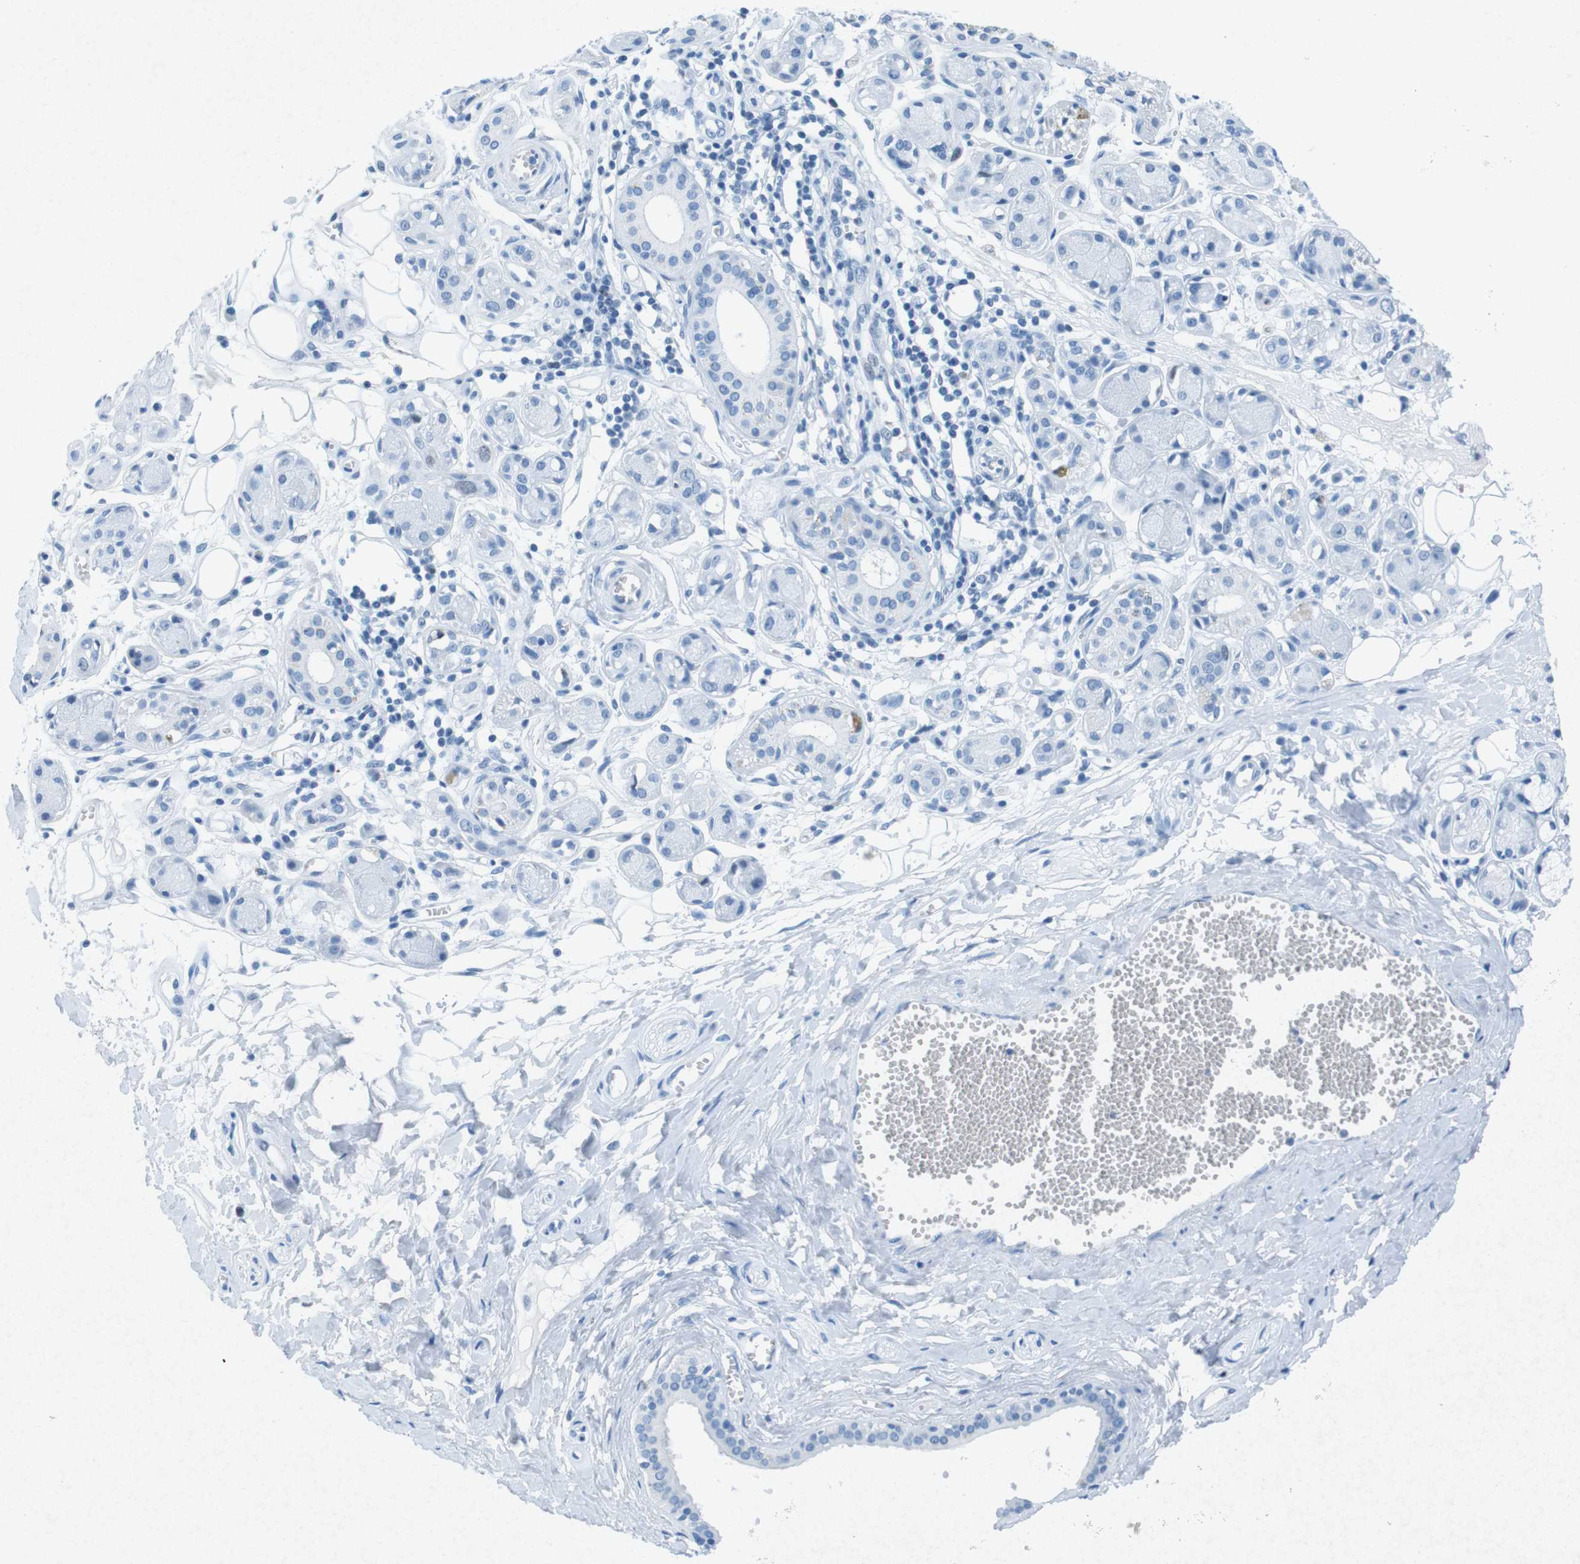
{"staining": {"intensity": "negative", "quantity": "none", "location": "none"}, "tissue": "adipose tissue", "cell_type": "Adipocytes", "image_type": "normal", "snomed": [{"axis": "morphology", "description": "Normal tissue, NOS"}, {"axis": "morphology", "description": "Inflammation, NOS"}, {"axis": "topography", "description": "Salivary gland"}, {"axis": "topography", "description": "Peripheral nerve tissue"}], "caption": "Immunohistochemistry (IHC) histopathology image of benign human adipose tissue stained for a protein (brown), which shows no positivity in adipocytes. (DAB immunohistochemistry (IHC), high magnification).", "gene": "CTAG1B", "patient": {"sex": "female", "age": 75}}